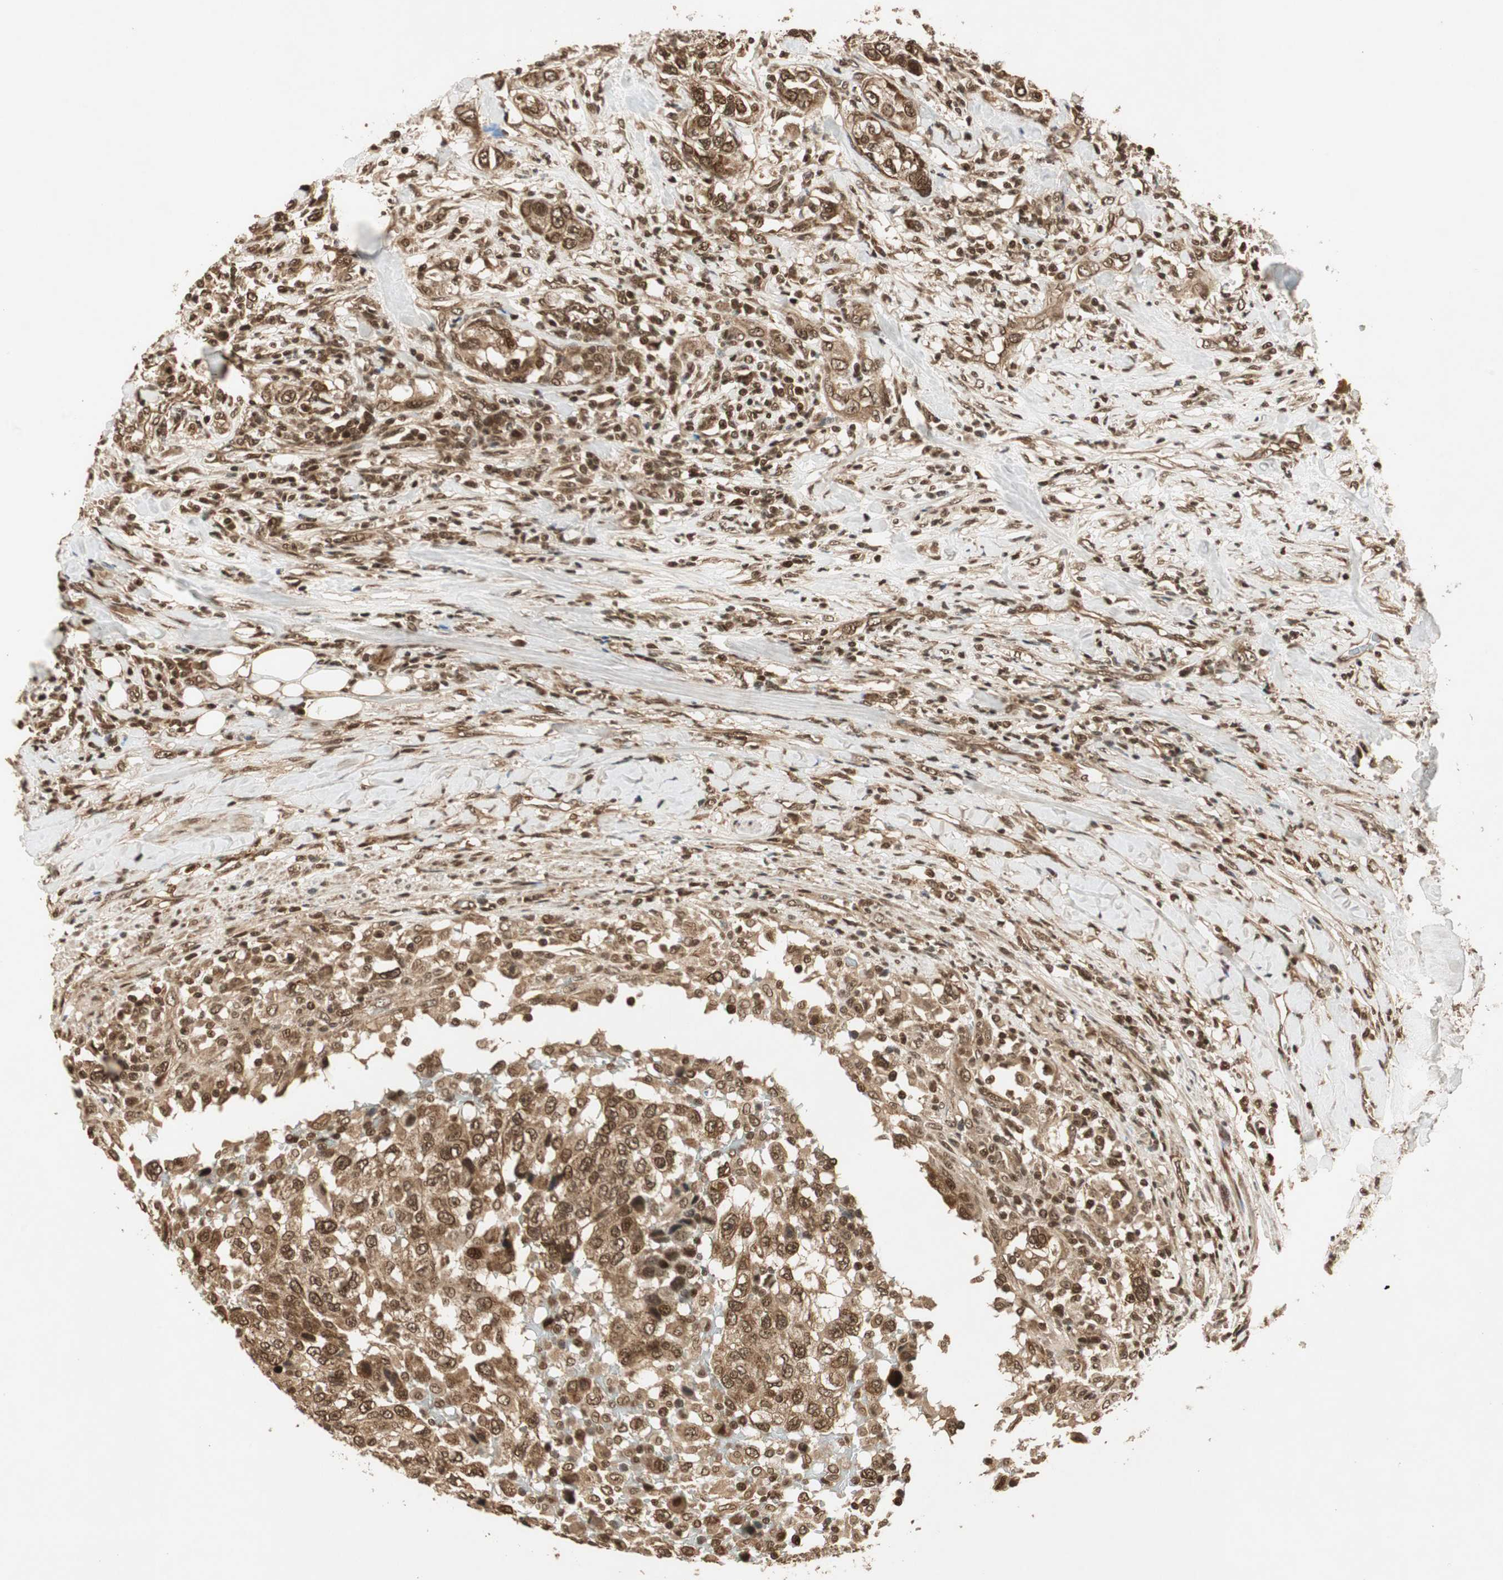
{"staining": {"intensity": "strong", "quantity": ">75%", "location": "cytoplasmic/membranous,nuclear"}, "tissue": "urothelial cancer", "cell_type": "Tumor cells", "image_type": "cancer", "snomed": [{"axis": "morphology", "description": "Urothelial carcinoma, High grade"}, {"axis": "topography", "description": "Urinary bladder"}], "caption": "High-grade urothelial carcinoma stained for a protein exhibits strong cytoplasmic/membranous and nuclear positivity in tumor cells. The protein is shown in brown color, while the nuclei are stained blue.", "gene": "RPA3", "patient": {"sex": "female", "age": 80}}